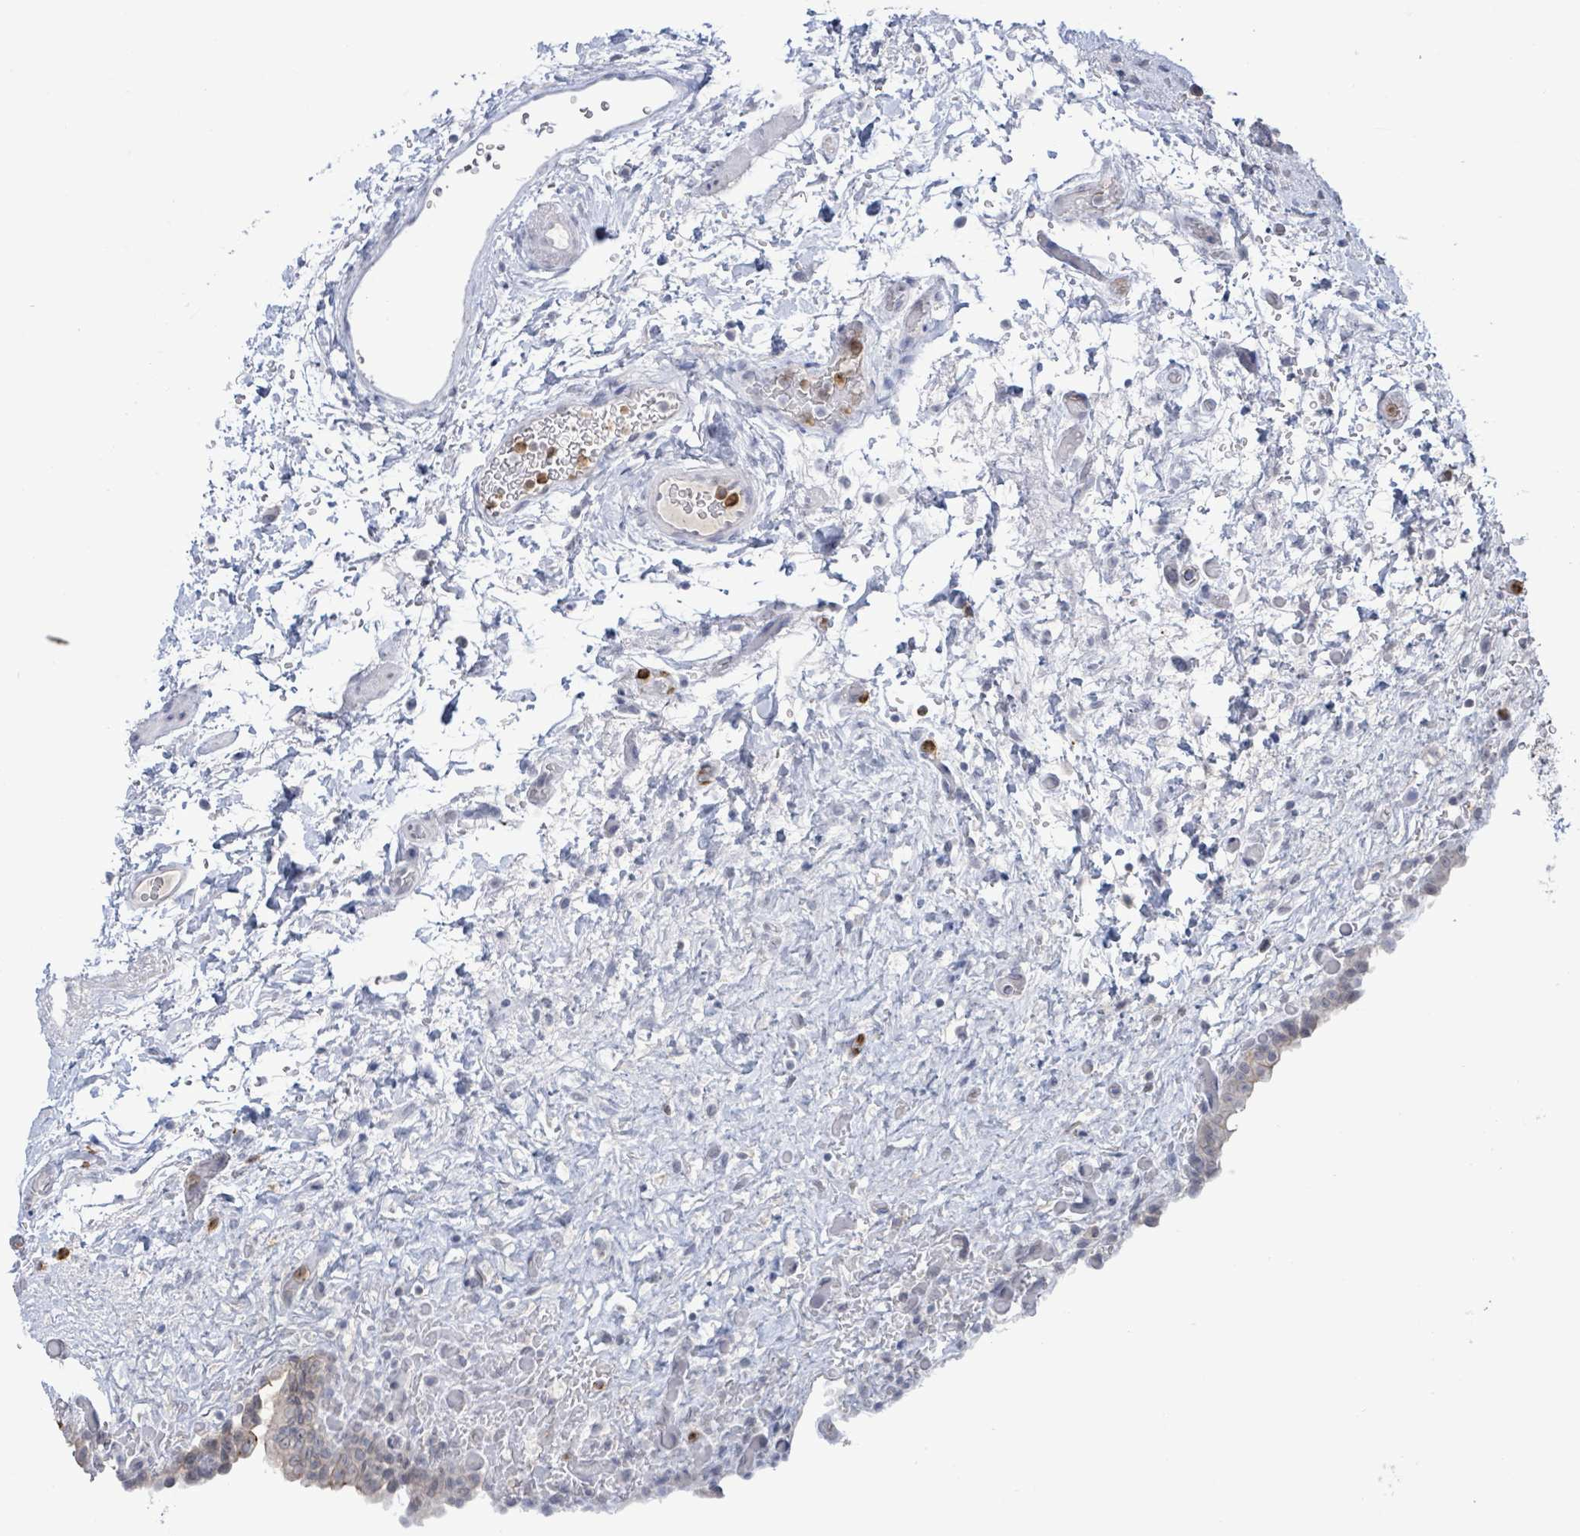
{"staining": {"intensity": "negative", "quantity": "none", "location": "none"}, "tissue": "urinary bladder", "cell_type": "Urothelial cells", "image_type": "normal", "snomed": [{"axis": "morphology", "description": "Normal tissue, NOS"}, {"axis": "topography", "description": "Urinary bladder"}], "caption": "Protein analysis of unremarkable urinary bladder displays no significant expression in urothelial cells. The staining was performed using DAB to visualize the protein expression in brown, while the nuclei were stained in blue with hematoxylin (Magnification: 20x).", "gene": "LCLAT1", "patient": {"sex": "male", "age": 69}}